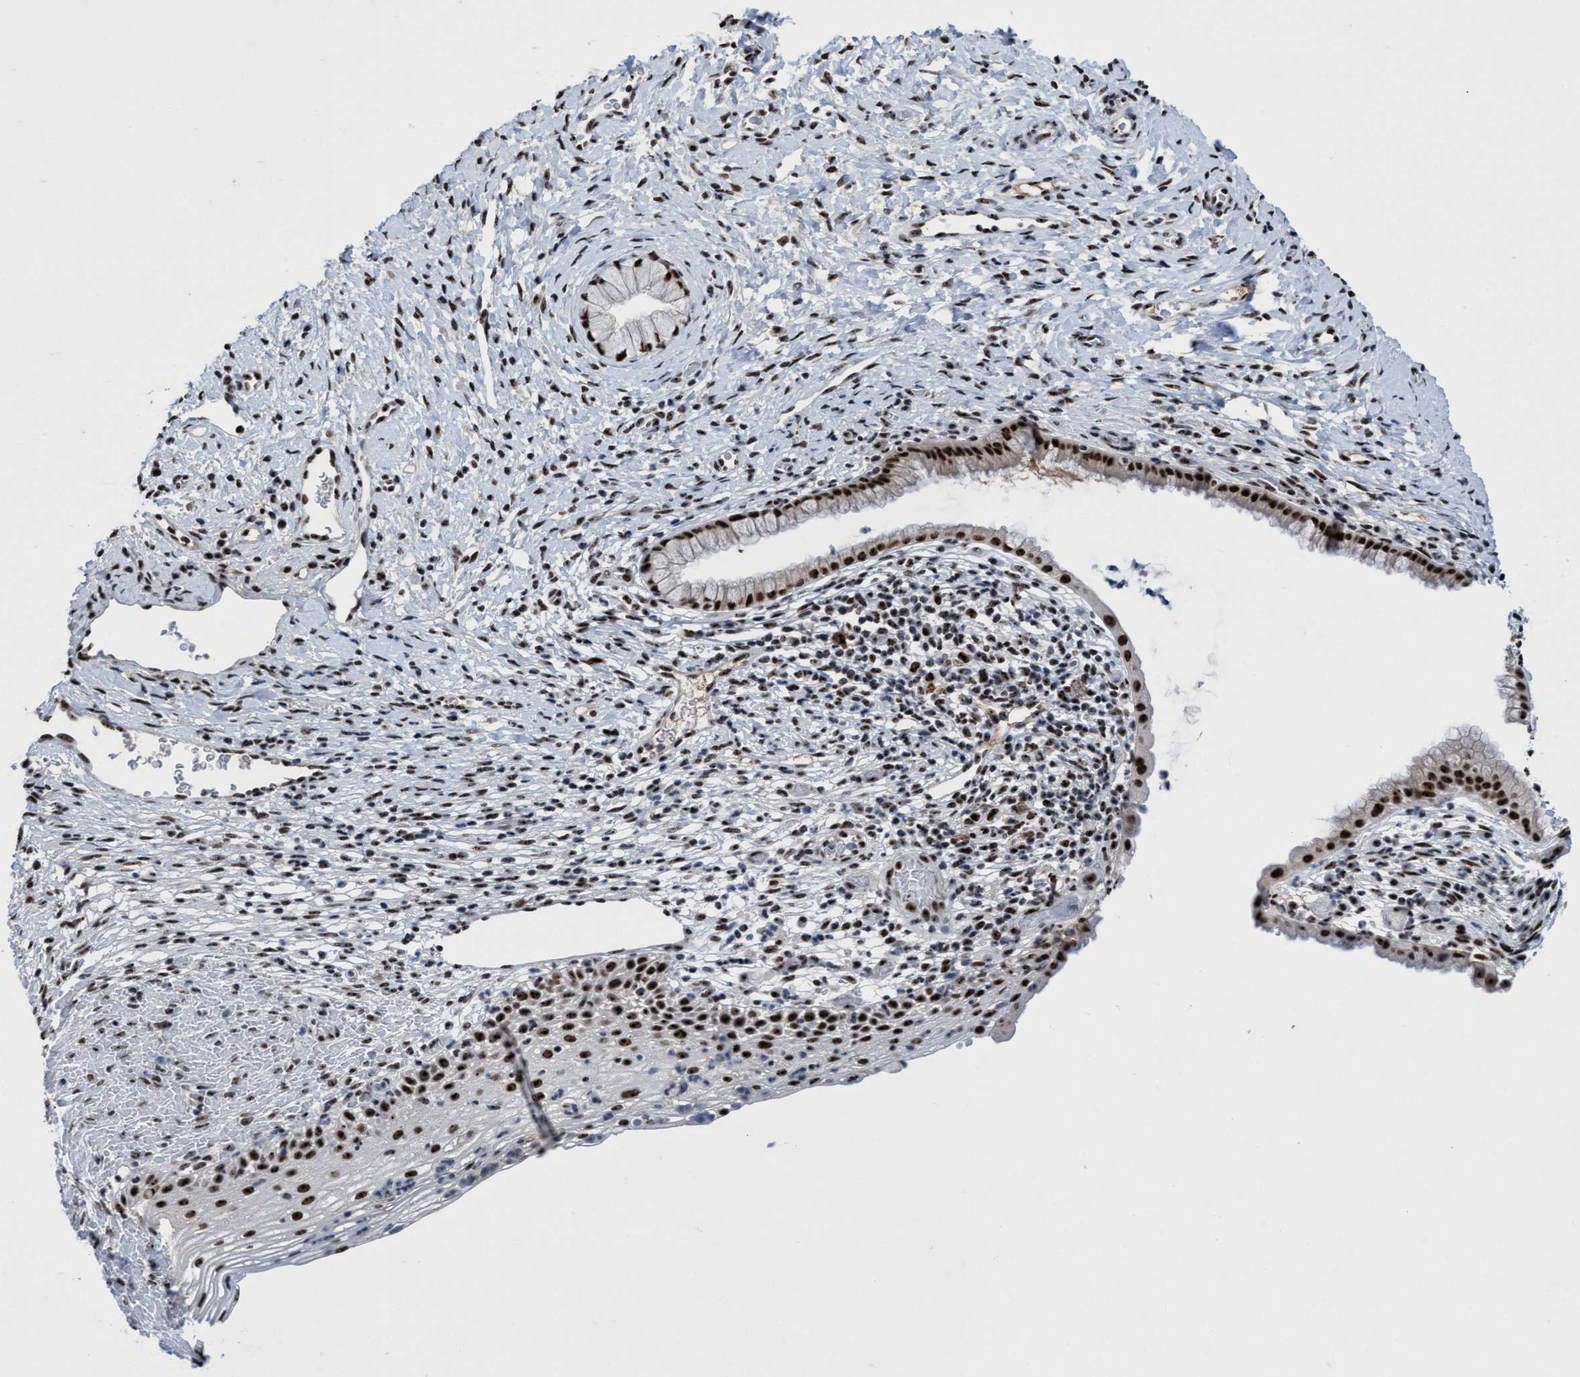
{"staining": {"intensity": "strong", "quantity": ">75%", "location": "nuclear"}, "tissue": "cervix", "cell_type": "Glandular cells", "image_type": "normal", "snomed": [{"axis": "morphology", "description": "Normal tissue, NOS"}, {"axis": "topography", "description": "Cervix"}], "caption": "DAB (3,3'-diaminobenzidine) immunohistochemical staining of benign cervix exhibits strong nuclear protein staining in about >75% of glandular cells. The protein is shown in brown color, while the nuclei are stained blue.", "gene": "EFCAB10", "patient": {"sex": "female", "age": 72}}